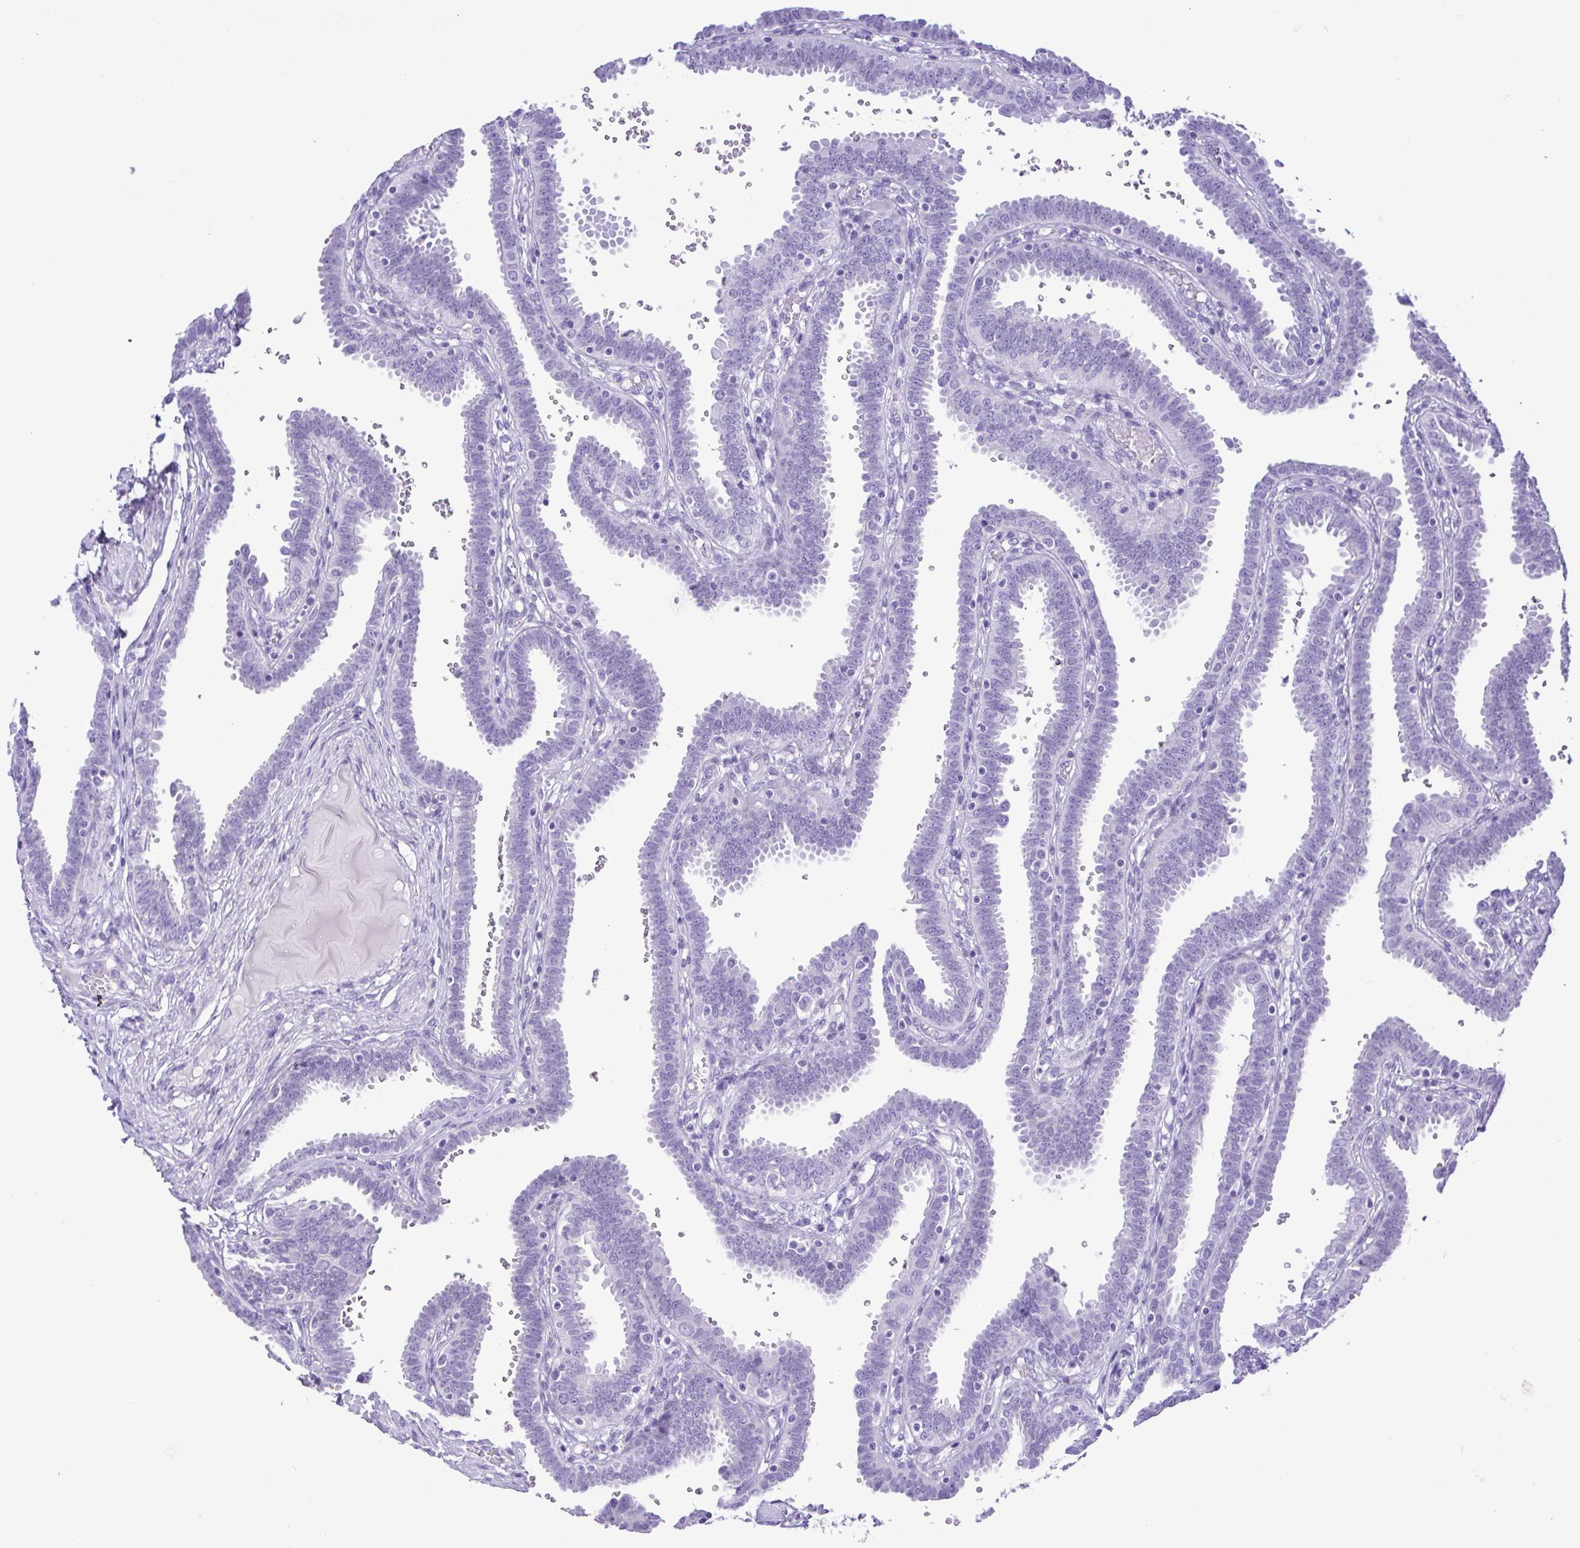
{"staining": {"intensity": "negative", "quantity": "none", "location": "none"}, "tissue": "fallopian tube", "cell_type": "Glandular cells", "image_type": "normal", "snomed": [{"axis": "morphology", "description": "Normal tissue, NOS"}, {"axis": "topography", "description": "Fallopian tube"}], "caption": "Immunohistochemistry micrograph of unremarkable fallopian tube stained for a protein (brown), which exhibits no positivity in glandular cells.", "gene": "CASP14", "patient": {"sex": "female", "age": 37}}